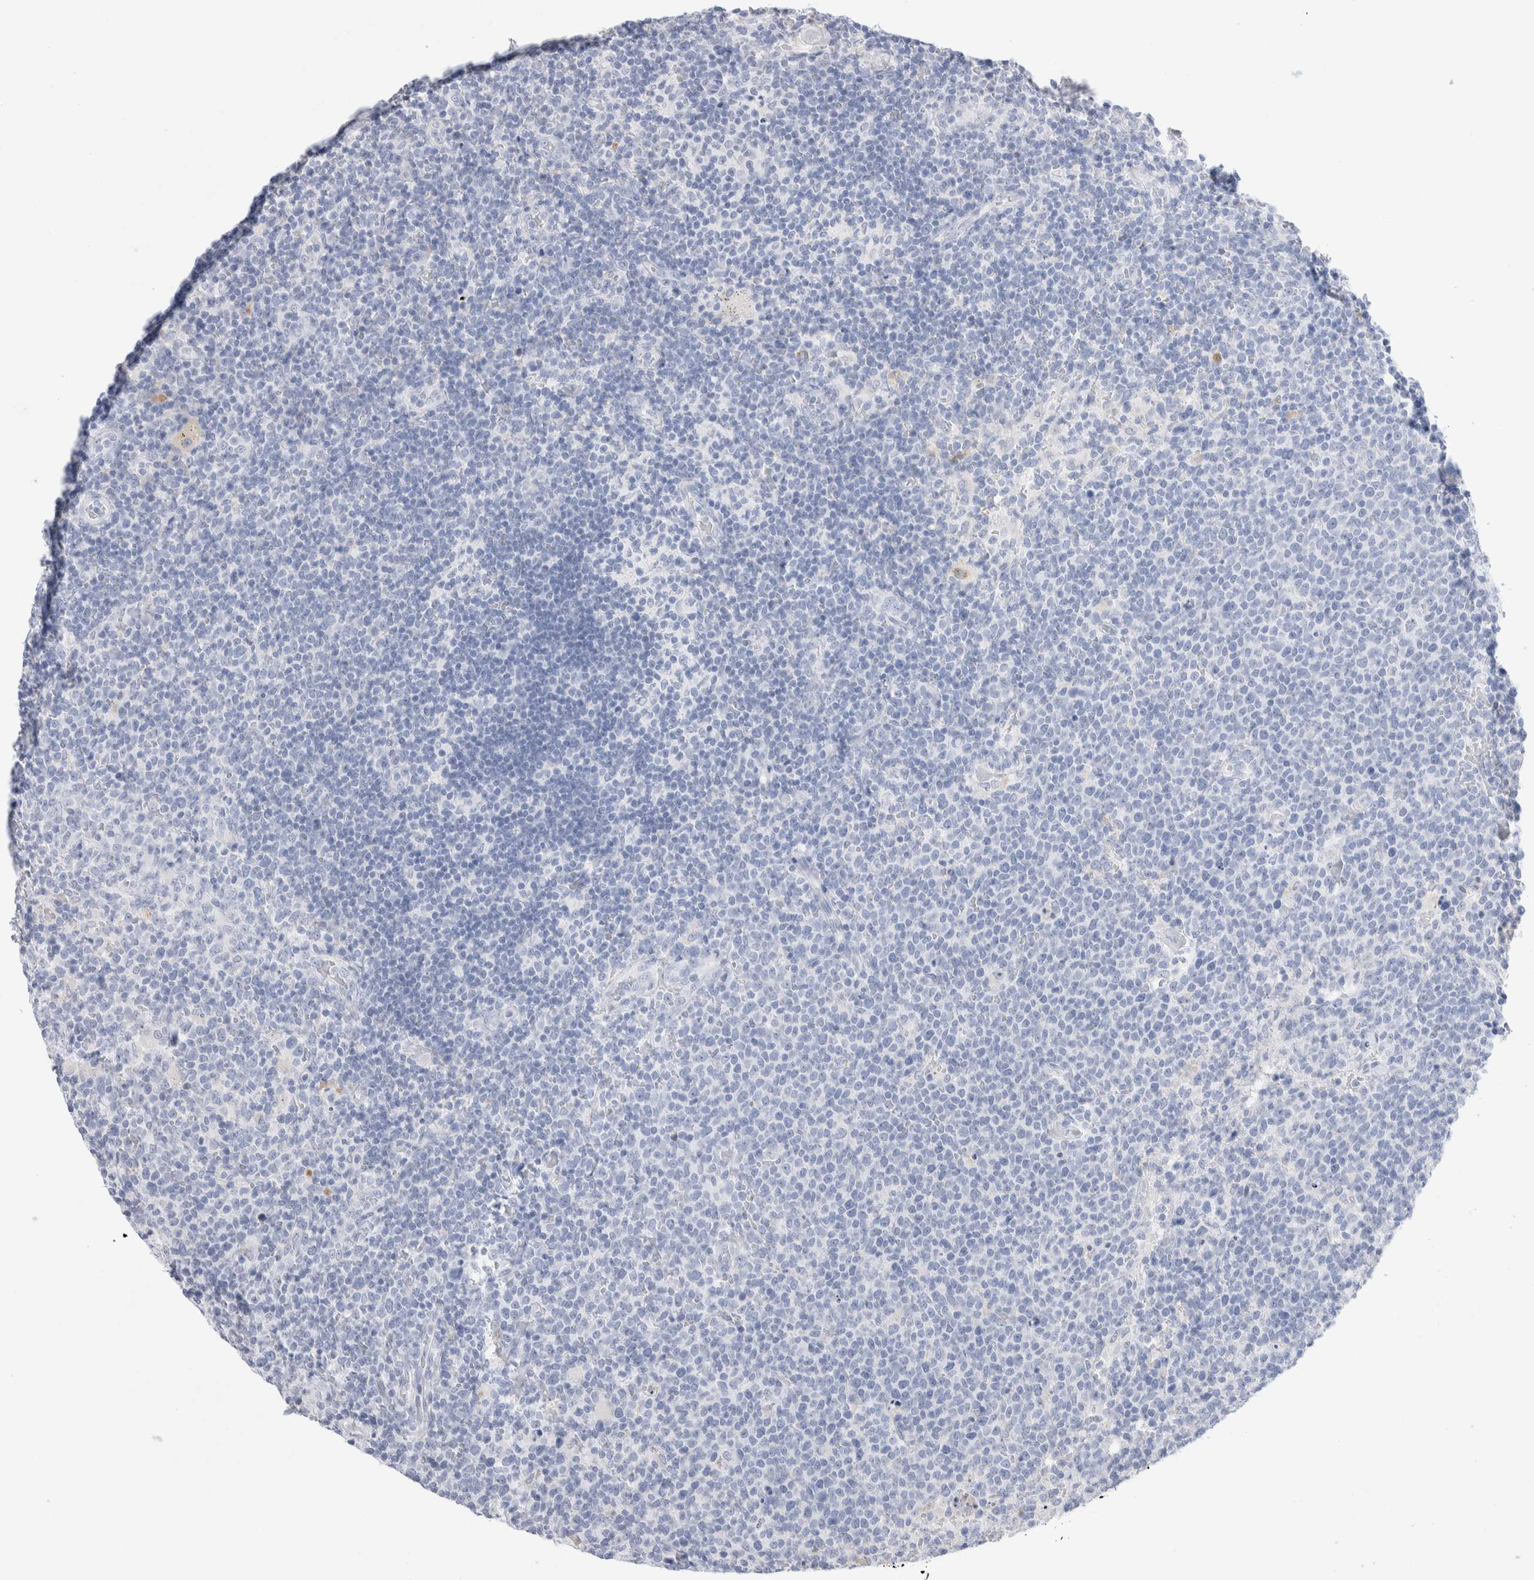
{"staining": {"intensity": "negative", "quantity": "none", "location": "none"}, "tissue": "lymphoma", "cell_type": "Tumor cells", "image_type": "cancer", "snomed": [{"axis": "morphology", "description": "Malignant lymphoma, non-Hodgkin's type, High grade"}, {"axis": "topography", "description": "Lymph node"}], "caption": "There is no significant expression in tumor cells of lymphoma.", "gene": "GDA", "patient": {"sex": "male", "age": 61}}